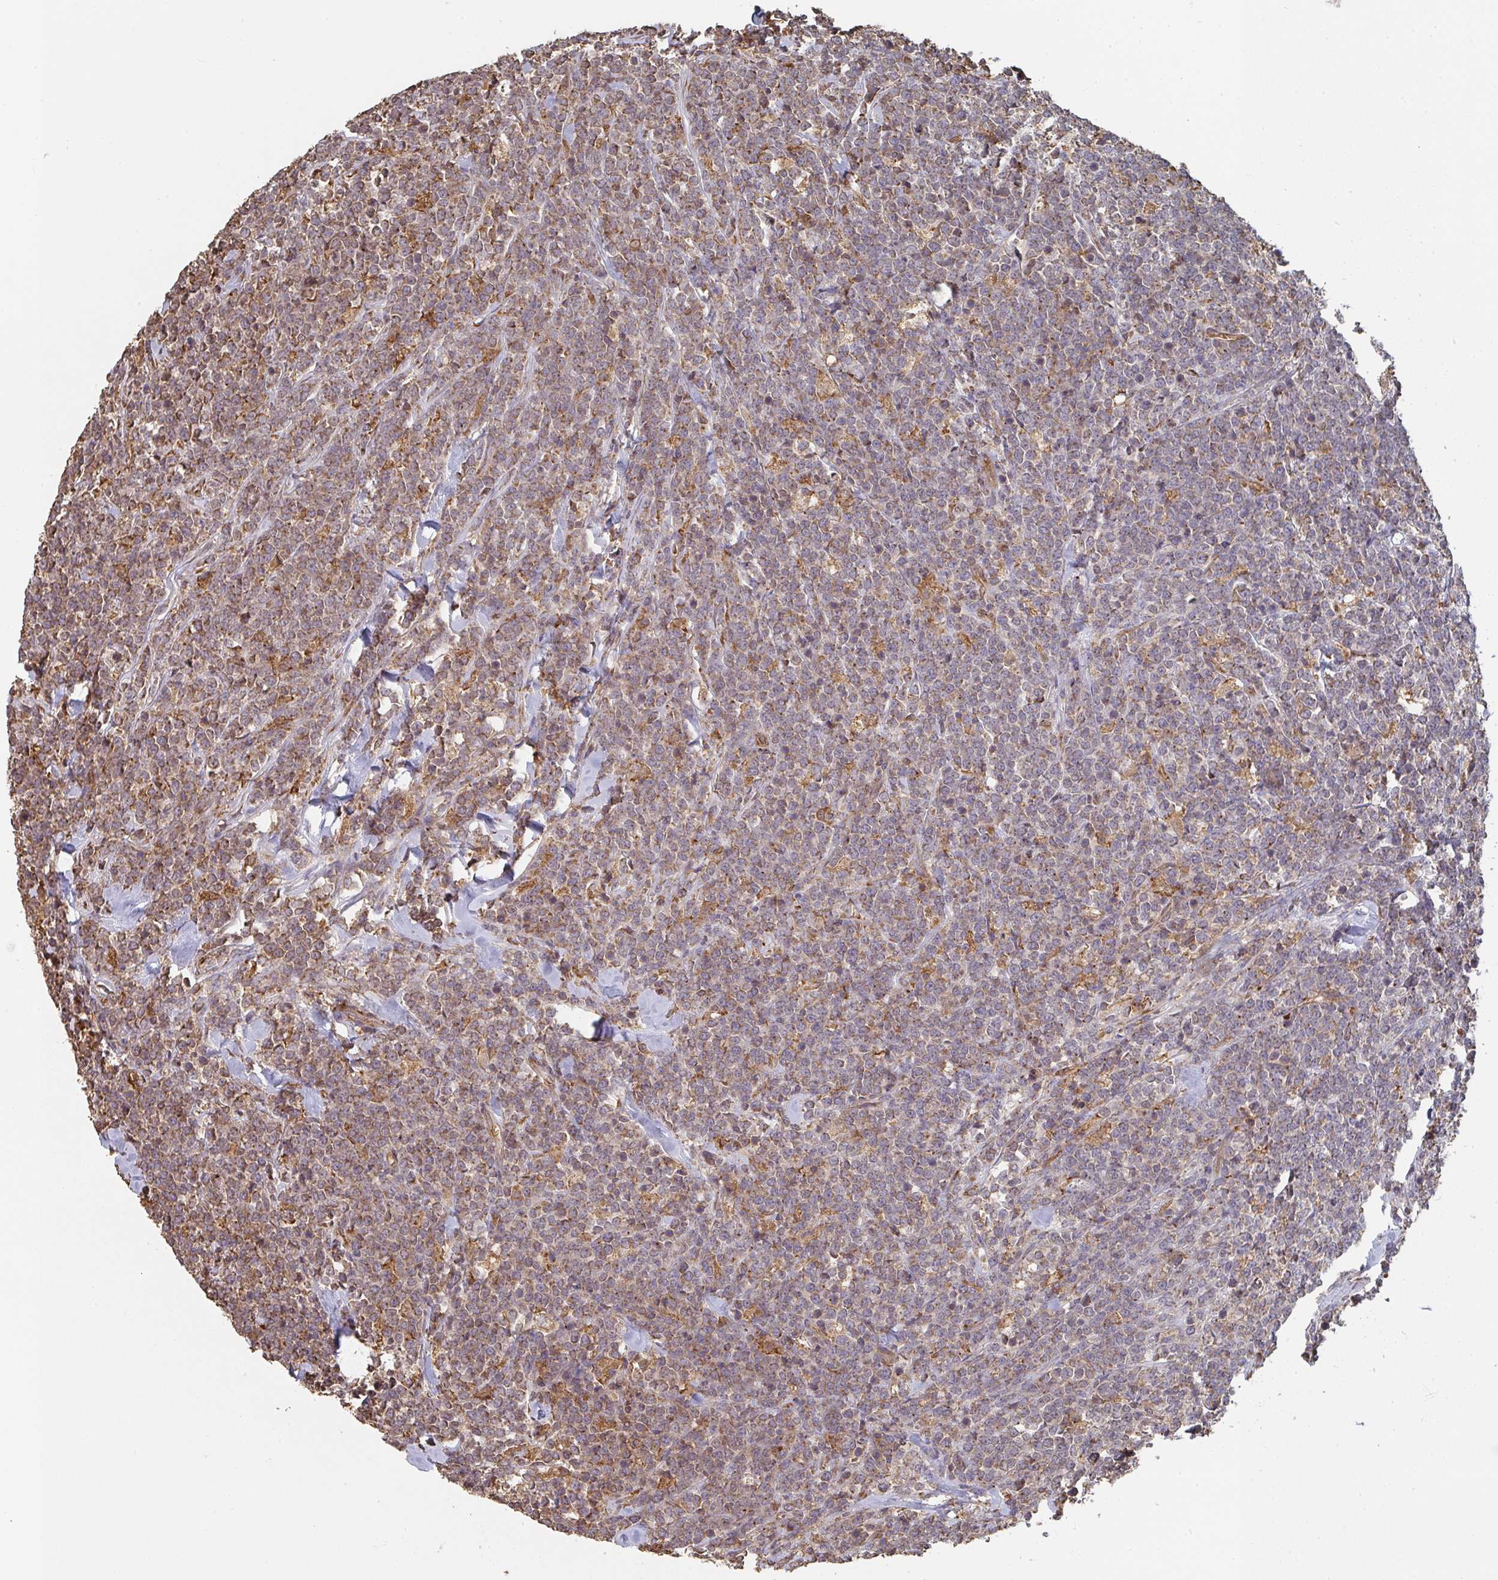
{"staining": {"intensity": "moderate", "quantity": "25%-75%", "location": "cytoplasmic/membranous"}, "tissue": "lymphoma", "cell_type": "Tumor cells", "image_type": "cancer", "snomed": [{"axis": "morphology", "description": "Malignant lymphoma, non-Hodgkin's type, High grade"}, {"axis": "topography", "description": "Small intestine"}, {"axis": "topography", "description": "Colon"}], "caption": "This is an image of immunohistochemistry (IHC) staining of high-grade malignant lymphoma, non-Hodgkin's type, which shows moderate expression in the cytoplasmic/membranous of tumor cells.", "gene": "POLG", "patient": {"sex": "male", "age": 8}}